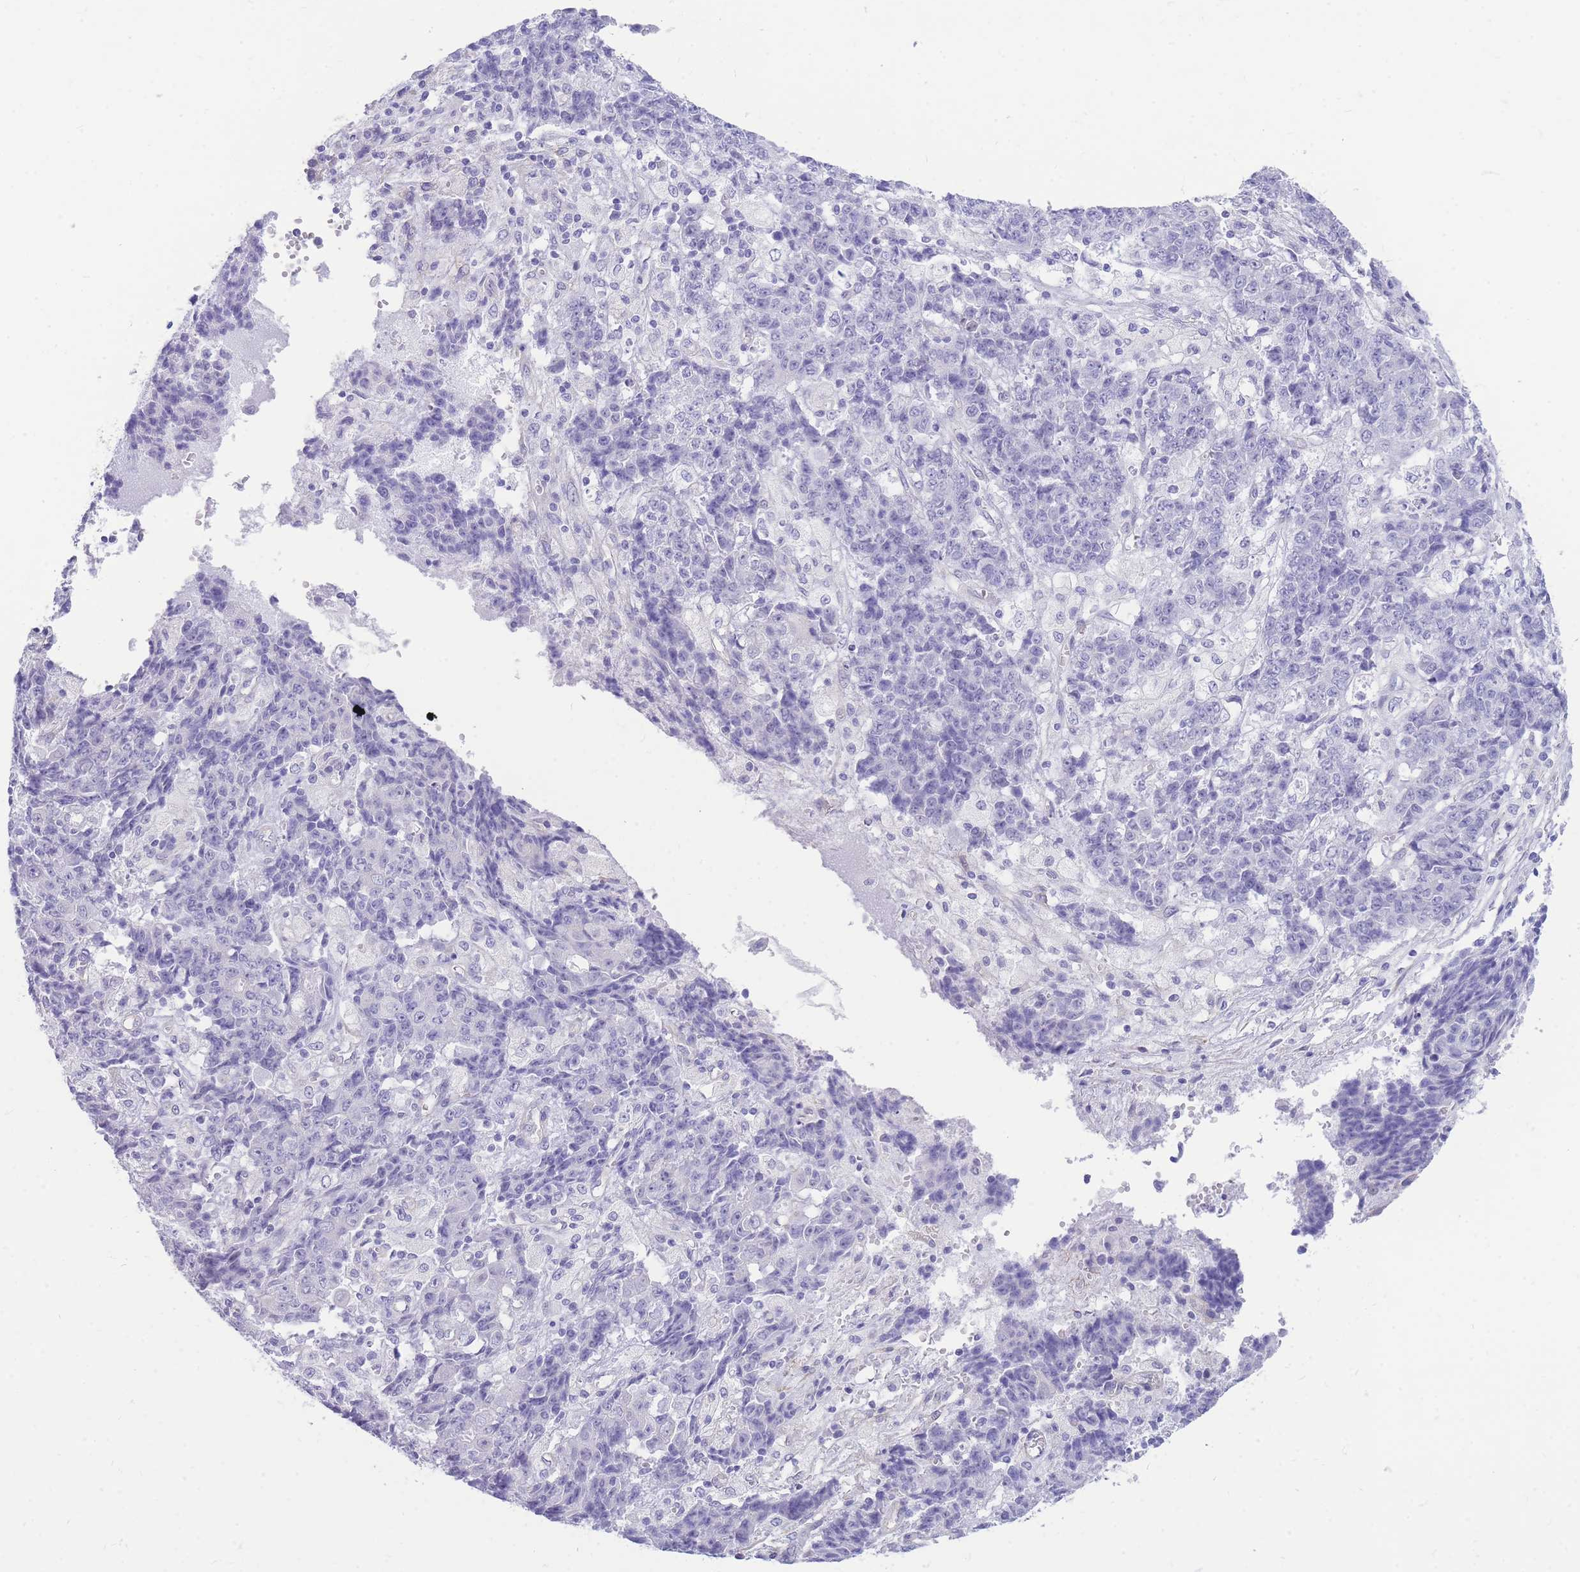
{"staining": {"intensity": "negative", "quantity": "none", "location": "none"}, "tissue": "ovarian cancer", "cell_type": "Tumor cells", "image_type": "cancer", "snomed": [{"axis": "morphology", "description": "Carcinoma, endometroid"}, {"axis": "topography", "description": "Ovary"}], "caption": "Endometroid carcinoma (ovarian) stained for a protein using IHC demonstrates no positivity tumor cells.", "gene": "ZNF311", "patient": {"sex": "female", "age": 42}}